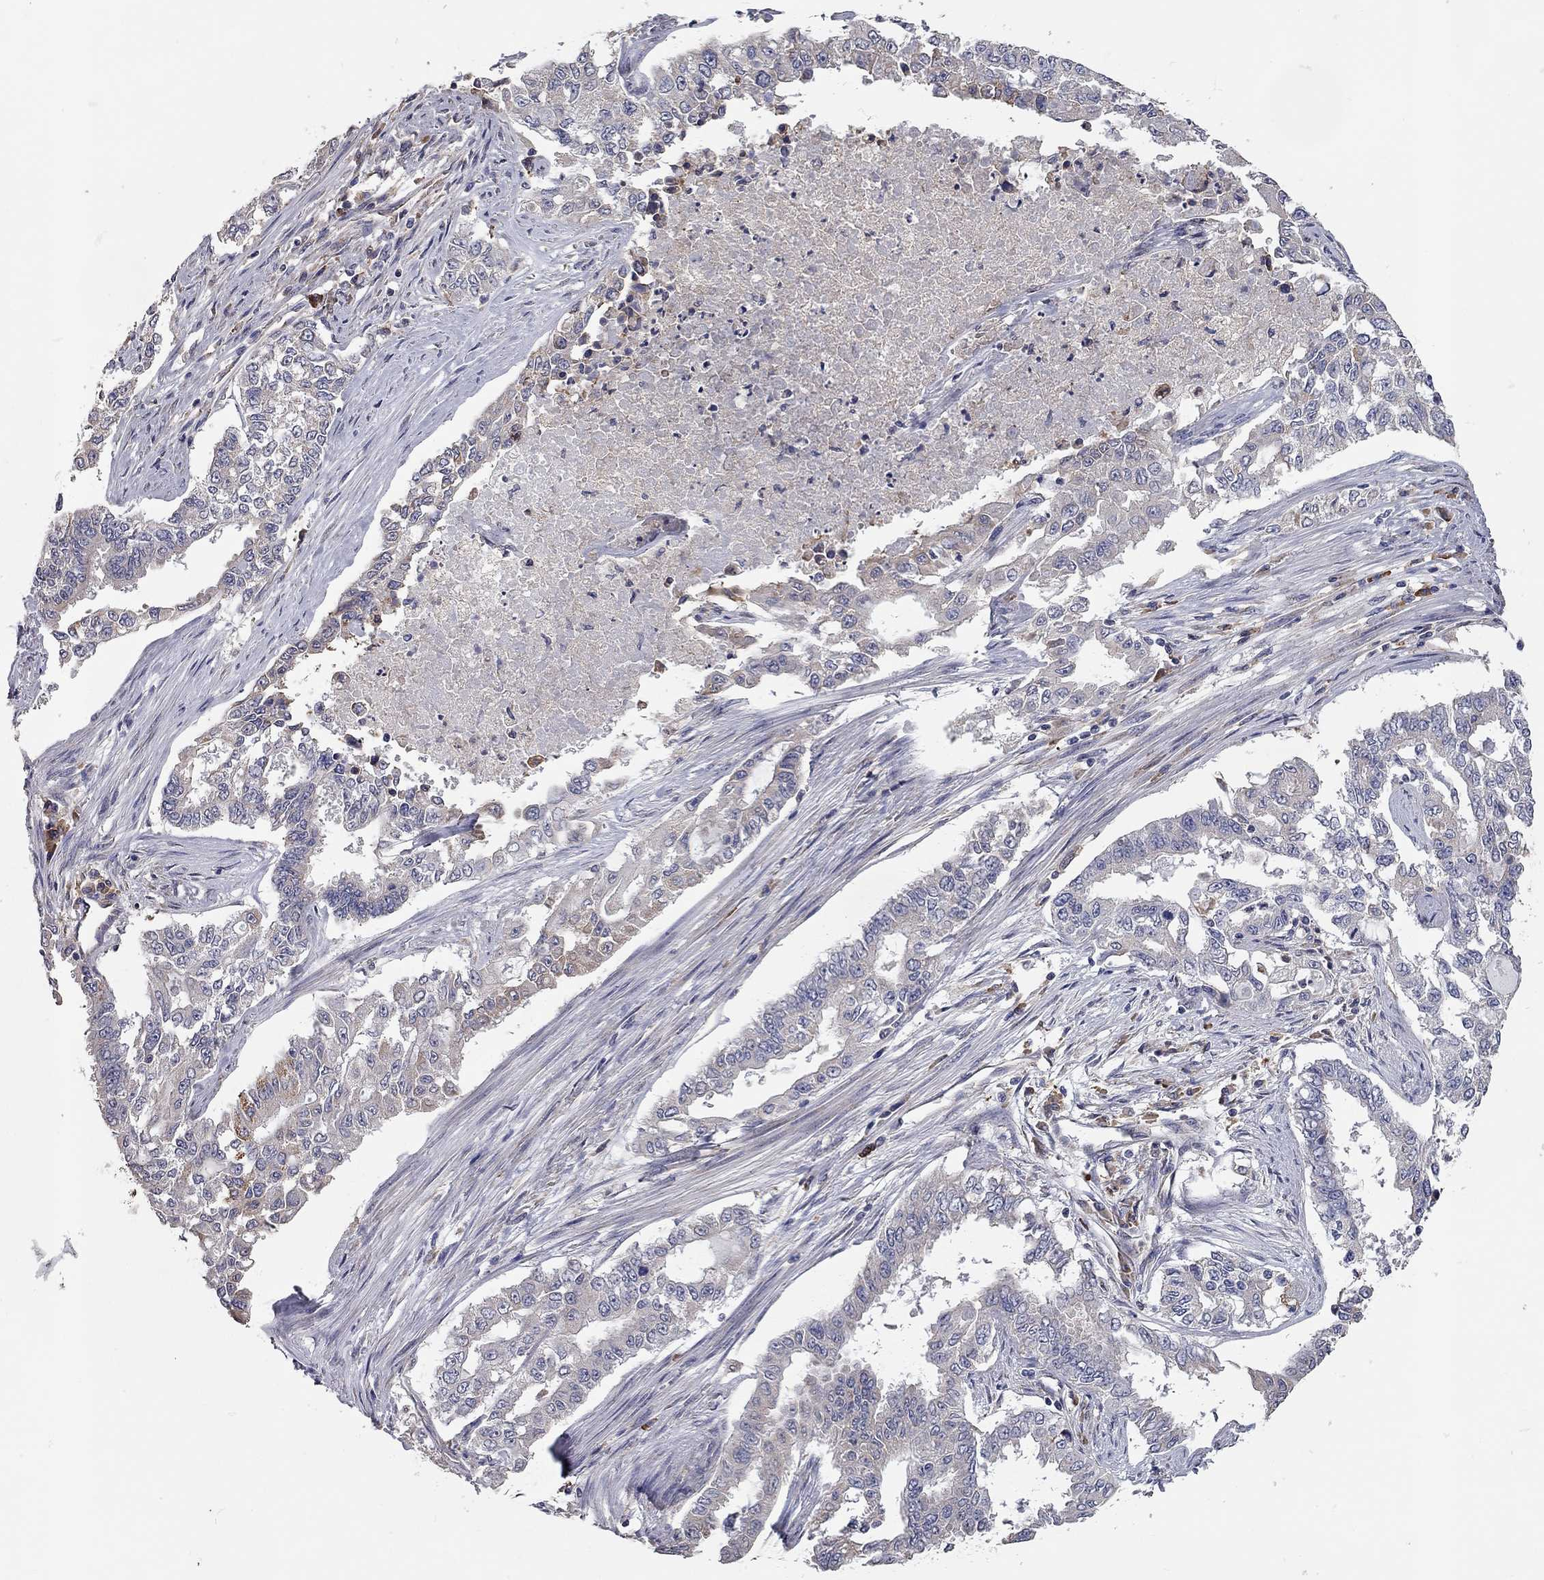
{"staining": {"intensity": "weak", "quantity": "<25%", "location": "cytoplasmic/membranous"}, "tissue": "endometrial cancer", "cell_type": "Tumor cells", "image_type": "cancer", "snomed": [{"axis": "morphology", "description": "Adenocarcinoma, NOS"}, {"axis": "topography", "description": "Uterus"}], "caption": "There is no significant expression in tumor cells of endometrial cancer (adenocarcinoma).", "gene": "XAGE2", "patient": {"sex": "female", "age": 59}}